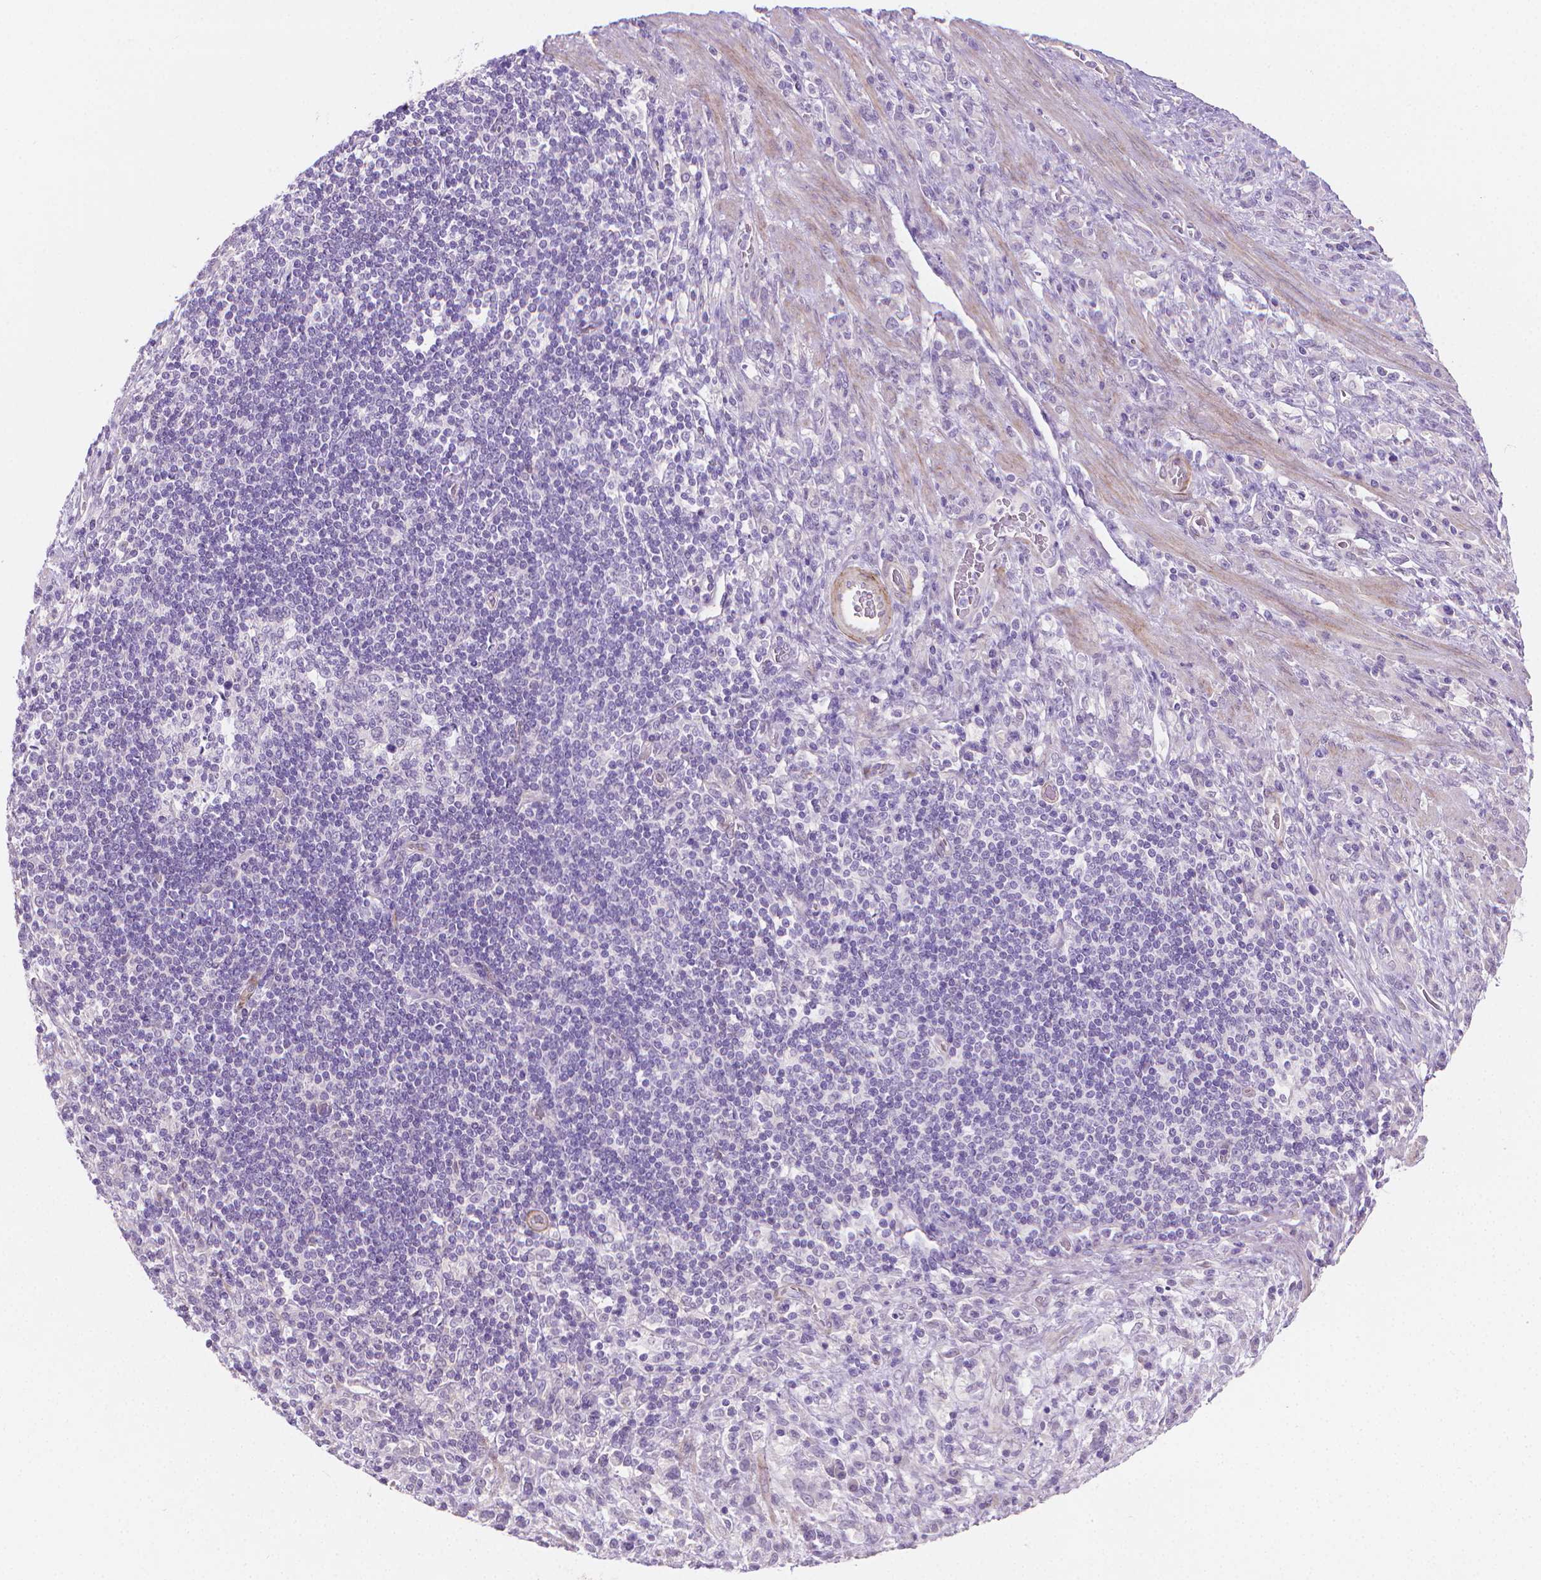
{"staining": {"intensity": "negative", "quantity": "none", "location": "none"}, "tissue": "stomach cancer", "cell_type": "Tumor cells", "image_type": "cancer", "snomed": [{"axis": "morphology", "description": "Adenocarcinoma, NOS"}, {"axis": "topography", "description": "Stomach"}], "caption": "Immunohistochemistry histopathology image of neoplastic tissue: adenocarcinoma (stomach) stained with DAB (3,3'-diaminobenzidine) shows no significant protein staining in tumor cells.", "gene": "GSDMA", "patient": {"sex": "female", "age": 57}}